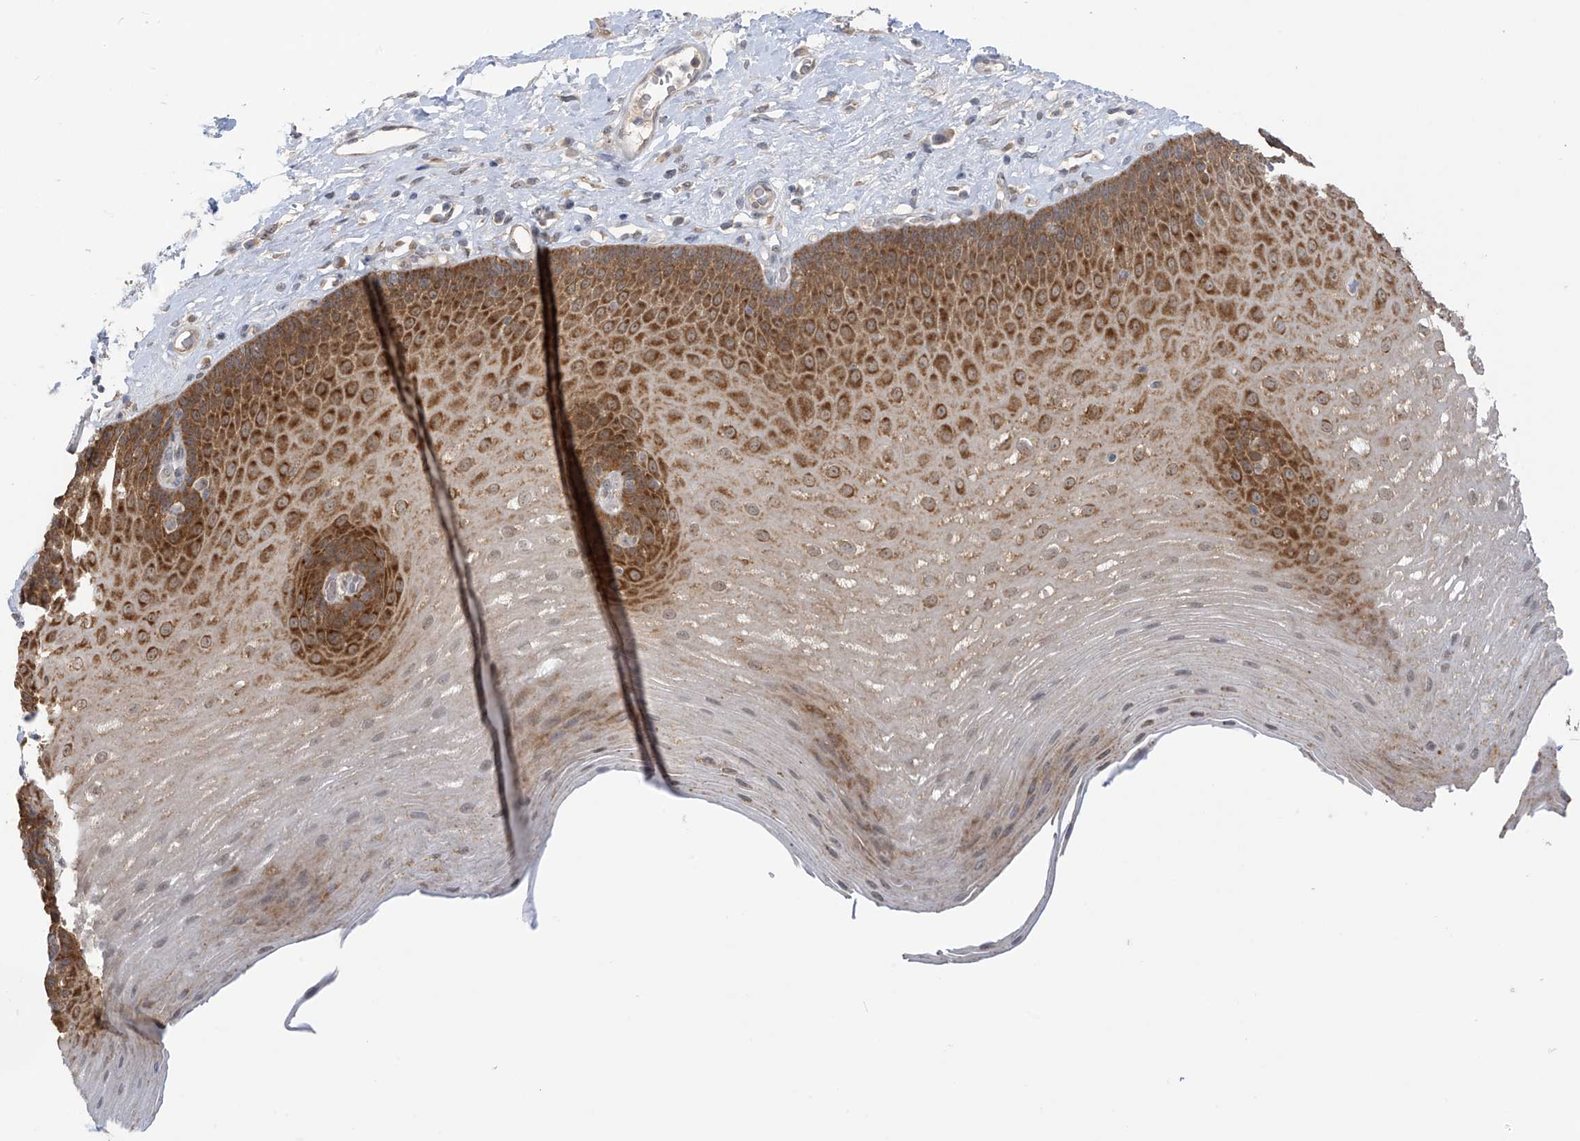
{"staining": {"intensity": "strong", "quantity": ">75%", "location": "cytoplasmic/membranous"}, "tissue": "esophagus", "cell_type": "Squamous epithelial cells", "image_type": "normal", "snomed": [{"axis": "morphology", "description": "Normal tissue, NOS"}, {"axis": "topography", "description": "Esophagus"}], "caption": "Protein staining shows strong cytoplasmic/membranous expression in approximately >75% of squamous epithelial cells in unremarkable esophagus.", "gene": "KIAA1522", "patient": {"sex": "male", "age": 62}}